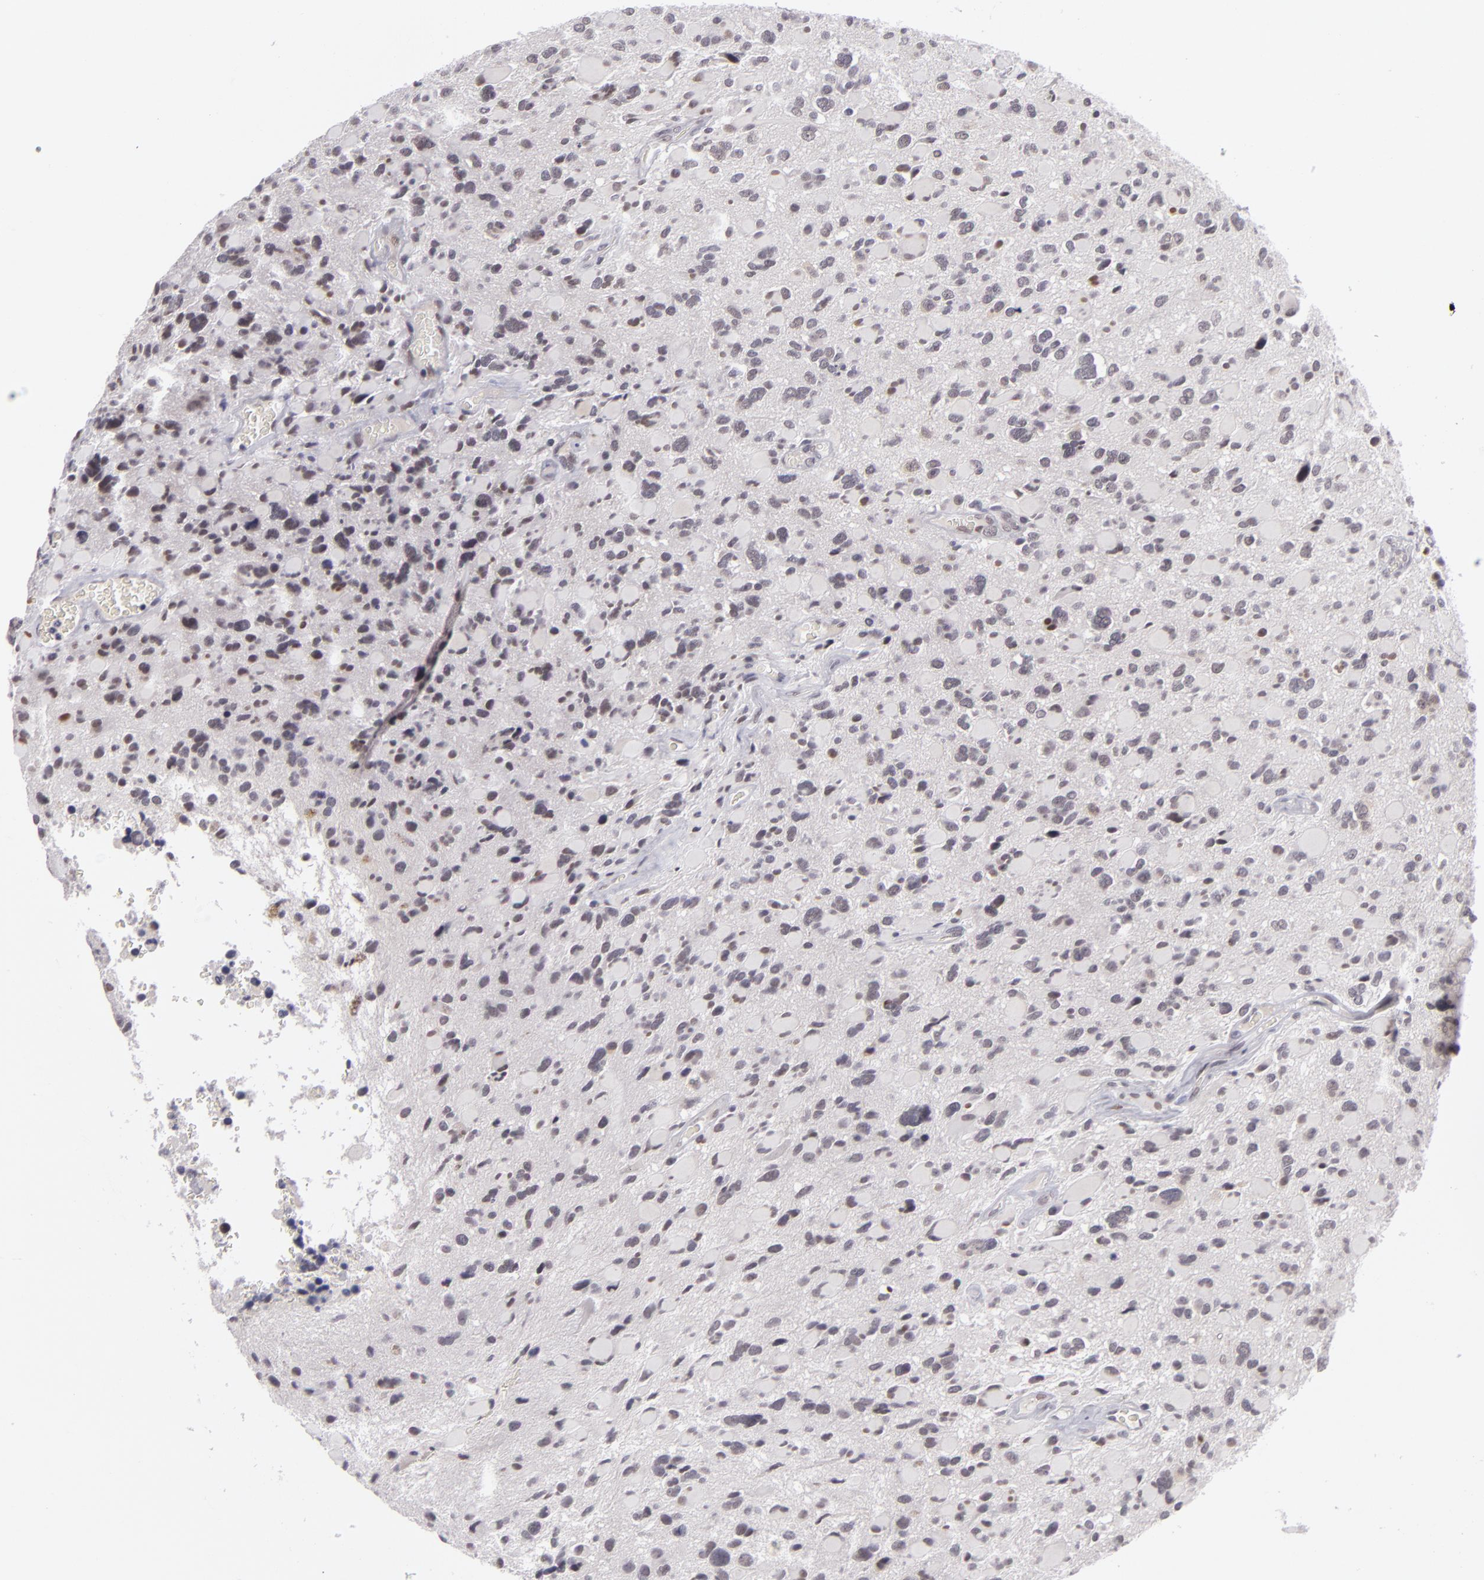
{"staining": {"intensity": "negative", "quantity": "none", "location": "none"}, "tissue": "glioma", "cell_type": "Tumor cells", "image_type": "cancer", "snomed": [{"axis": "morphology", "description": "Glioma, malignant, High grade"}, {"axis": "topography", "description": "Brain"}], "caption": "A high-resolution image shows immunohistochemistry staining of malignant glioma (high-grade), which reveals no significant expression in tumor cells.", "gene": "ZNF205", "patient": {"sex": "female", "age": 37}}